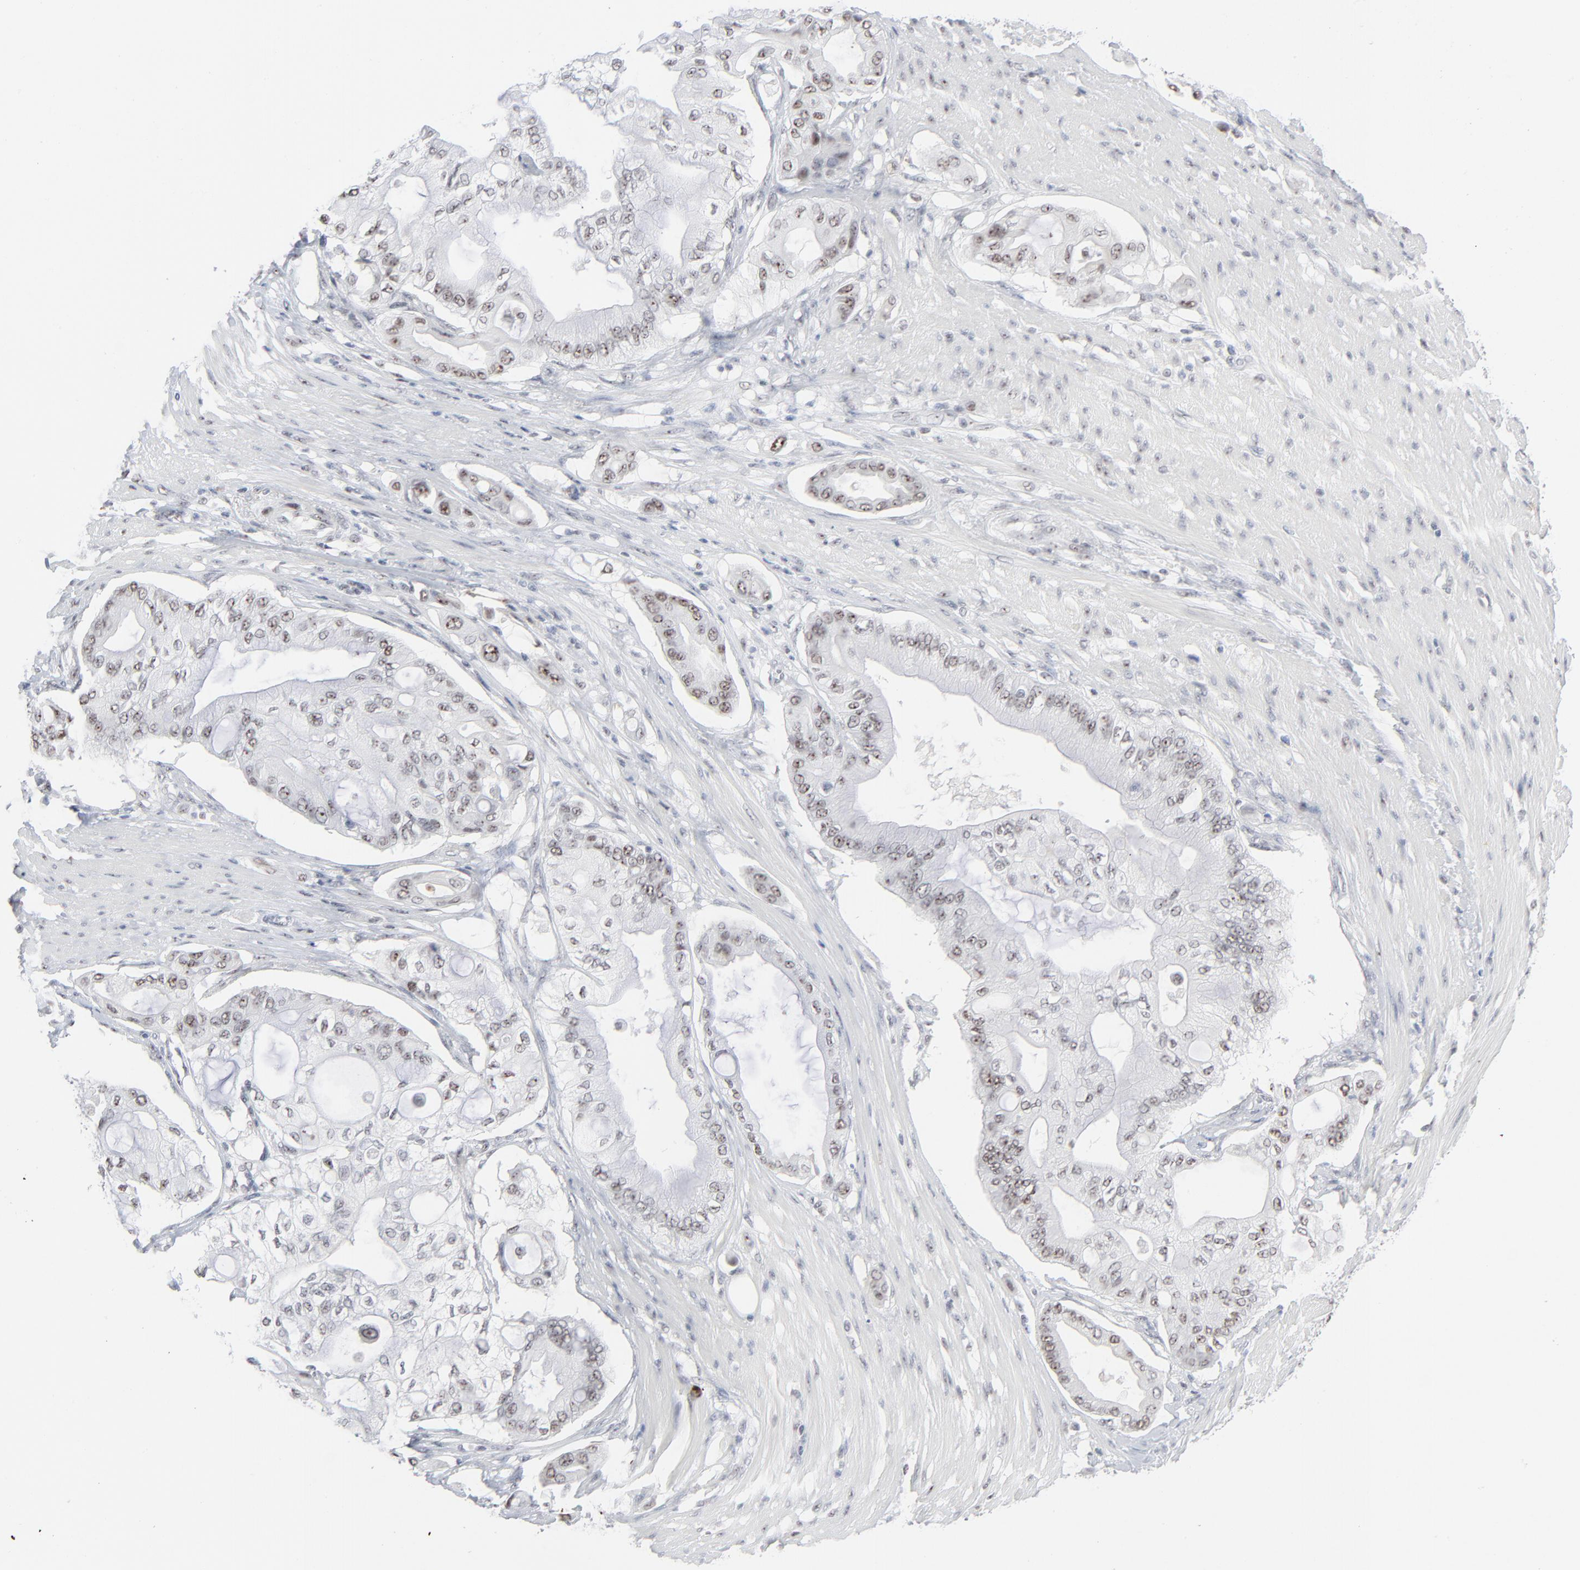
{"staining": {"intensity": "weak", "quantity": ">75%", "location": "nuclear"}, "tissue": "pancreatic cancer", "cell_type": "Tumor cells", "image_type": "cancer", "snomed": [{"axis": "morphology", "description": "Adenocarcinoma, NOS"}, {"axis": "morphology", "description": "Adenocarcinoma, metastatic, NOS"}, {"axis": "topography", "description": "Lymph node"}, {"axis": "topography", "description": "Pancreas"}, {"axis": "topography", "description": "Duodenum"}], "caption": "High-power microscopy captured an immunohistochemistry (IHC) micrograph of metastatic adenocarcinoma (pancreatic), revealing weak nuclear expression in about >75% of tumor cells.", "gene": "MPHOSPH6", "patient": {"sex": "female", "age": 64}}